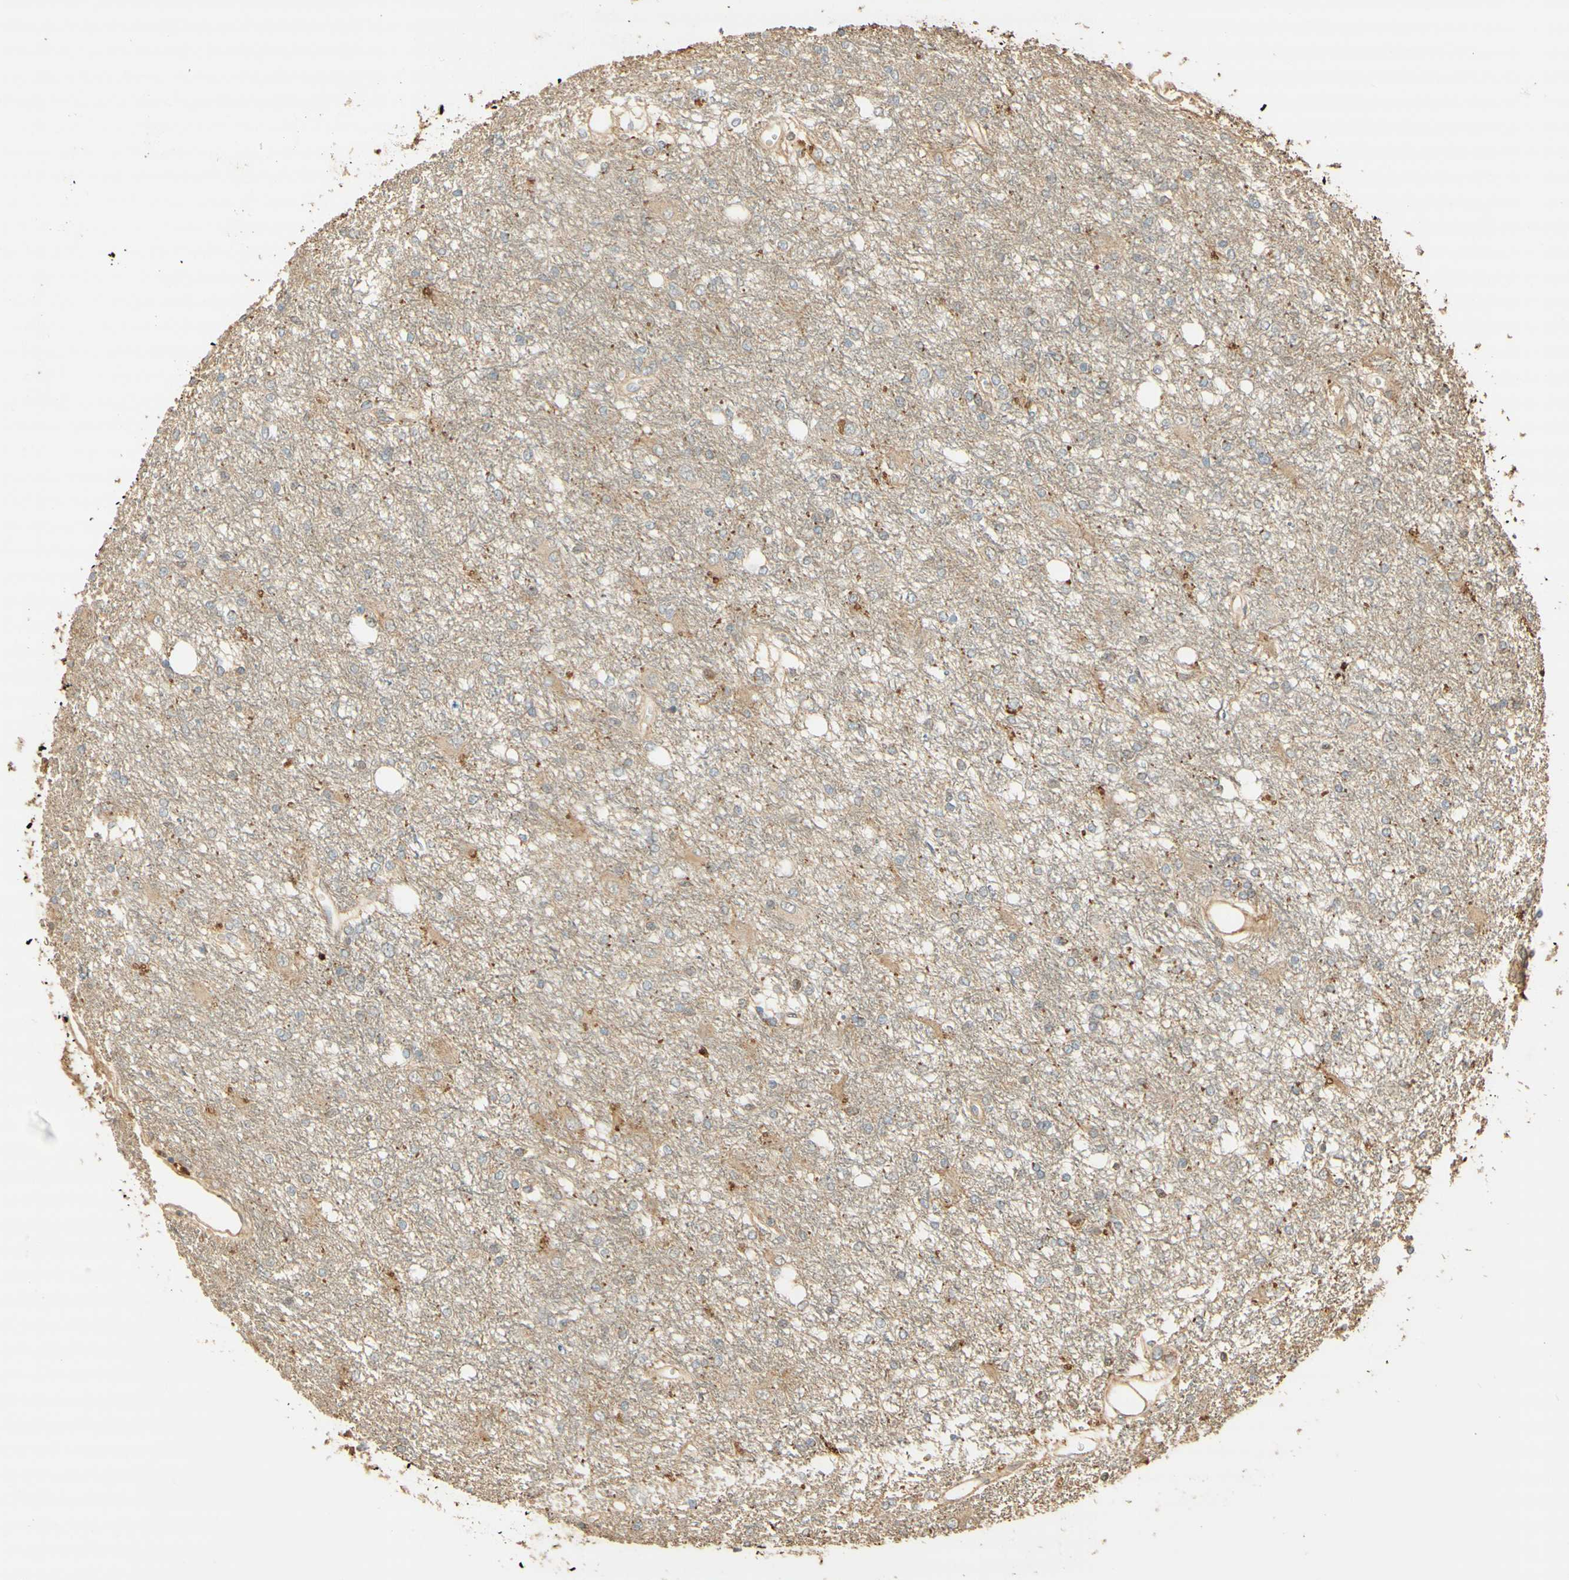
{"staining": {"intensity": "weak", "quantity": ">75%", "location": "cytoplasmic/membranous"}, "tissue": "glioma", "cell_type": "Tumor cells", "image_type": "cancer", "snomed": [{"axis": "morphology", "description": "Glioma, malignant, High grade"}, {"axis": "topography", "description": "Brain"}], "caption": "Immunohistochemical staining of malignant glioma (high-grade) shows low levels of weak cytoplasmic/membranous staining in approximately >75% of tumor cells.", "gene": "AGER", "patient": {"sex": "female", "age": 59}}